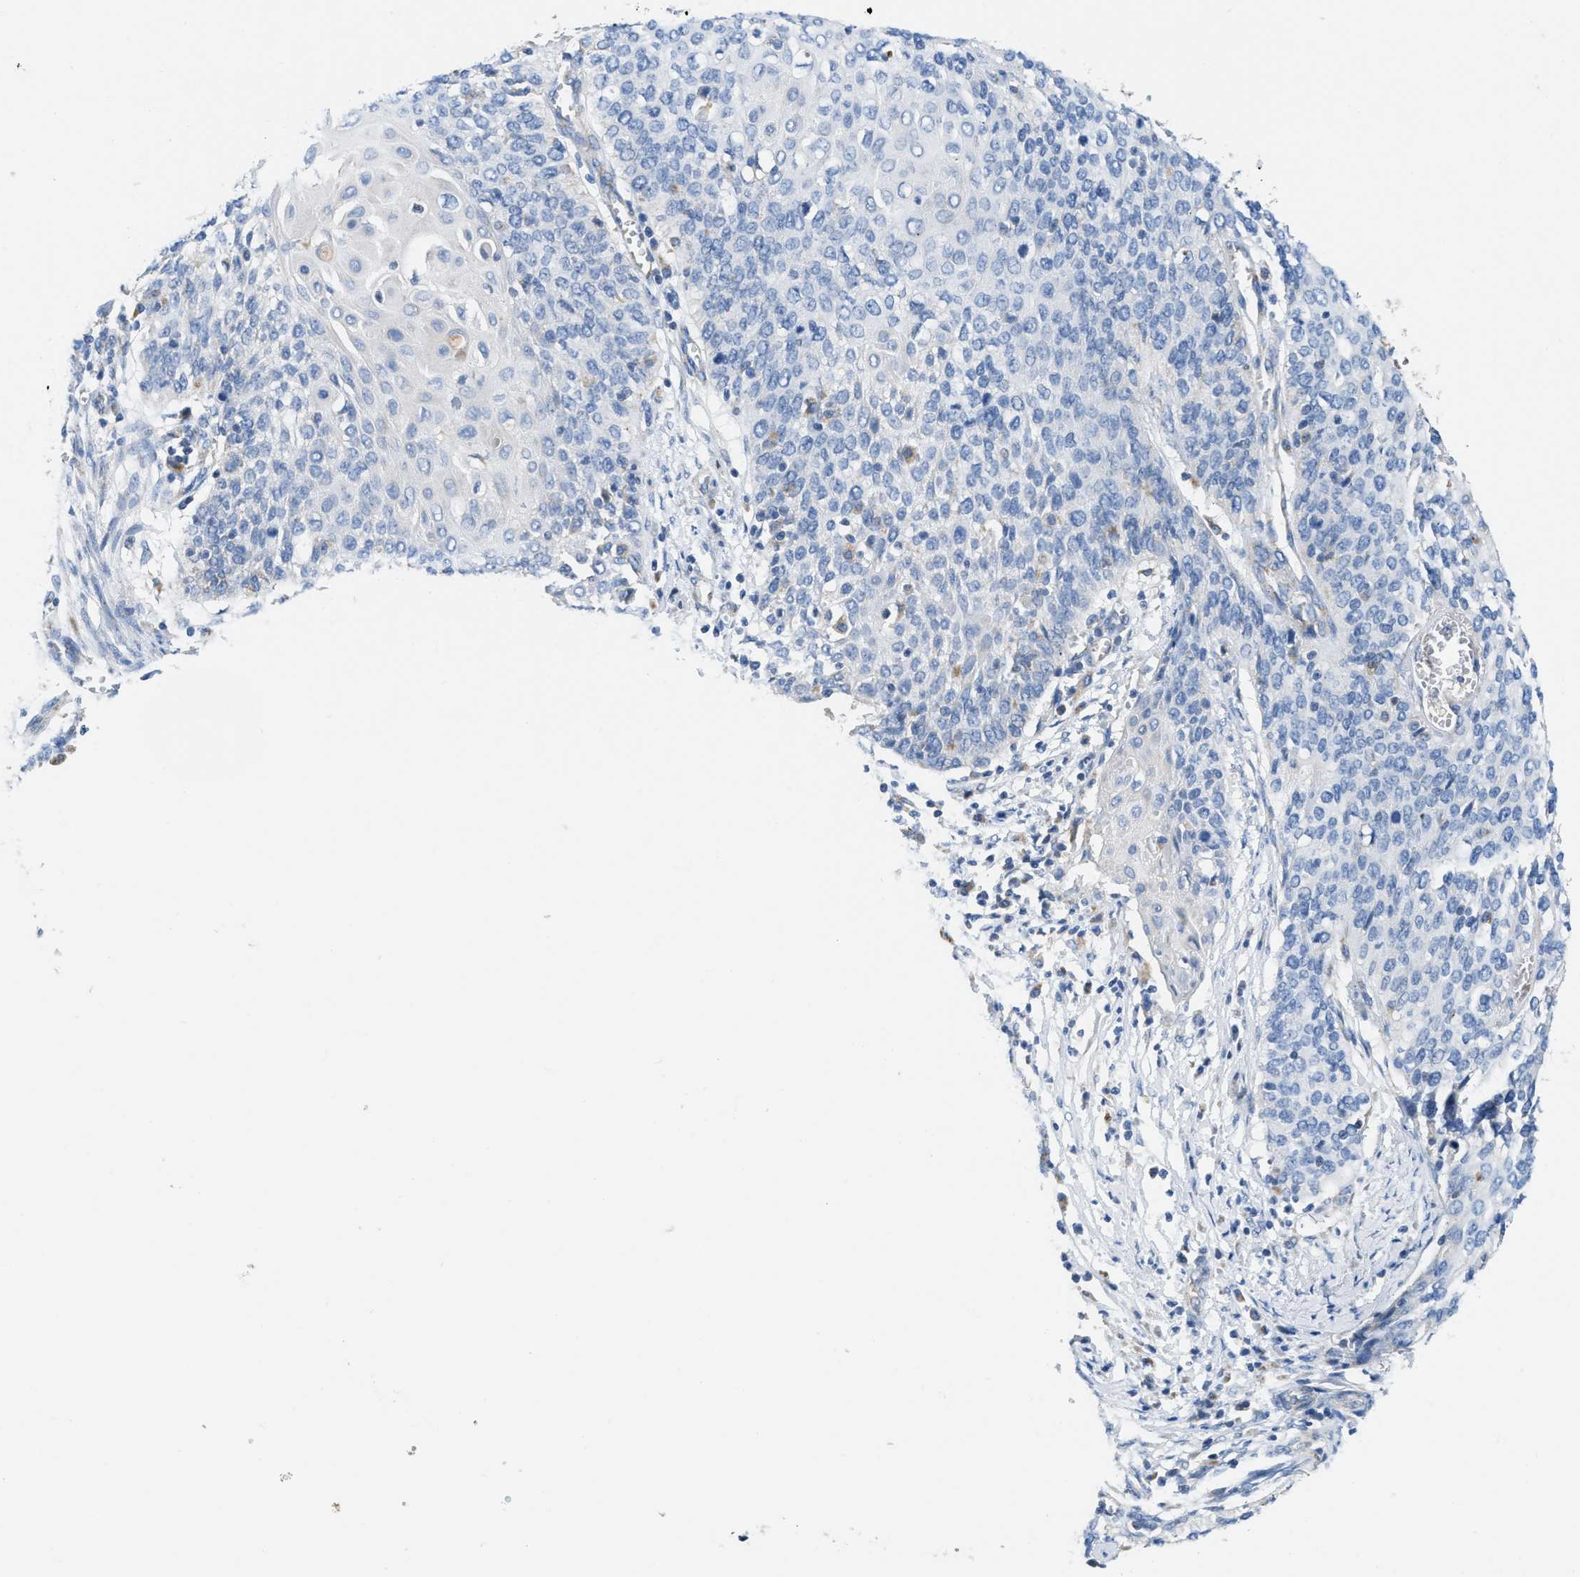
{"staining": {"intensity": "negative", "quantity": "none", "location": "none"}, "tissue": "cervical cancer", "cell_type": "Tumor cells", "image_type": "cancer", "snomed": [{"axis": "morphology", "description": "Squamous cell carcinoma, NOS"}, {"axis": "topography", "description": "Cervix"}], "caption": "The IHC histopathology image has no significant staining in tumor cells of squamous cell carcinoma (cervical) tissue. (Stains: DAB (3,3'-diaminobenzidine) immunohistochemistry with hematoxylin counter stain, Microscopy: brightfield microscopy at high magnification).", "gene": "SLC25A13", "patient": {"sex": "female", "age": 39}}